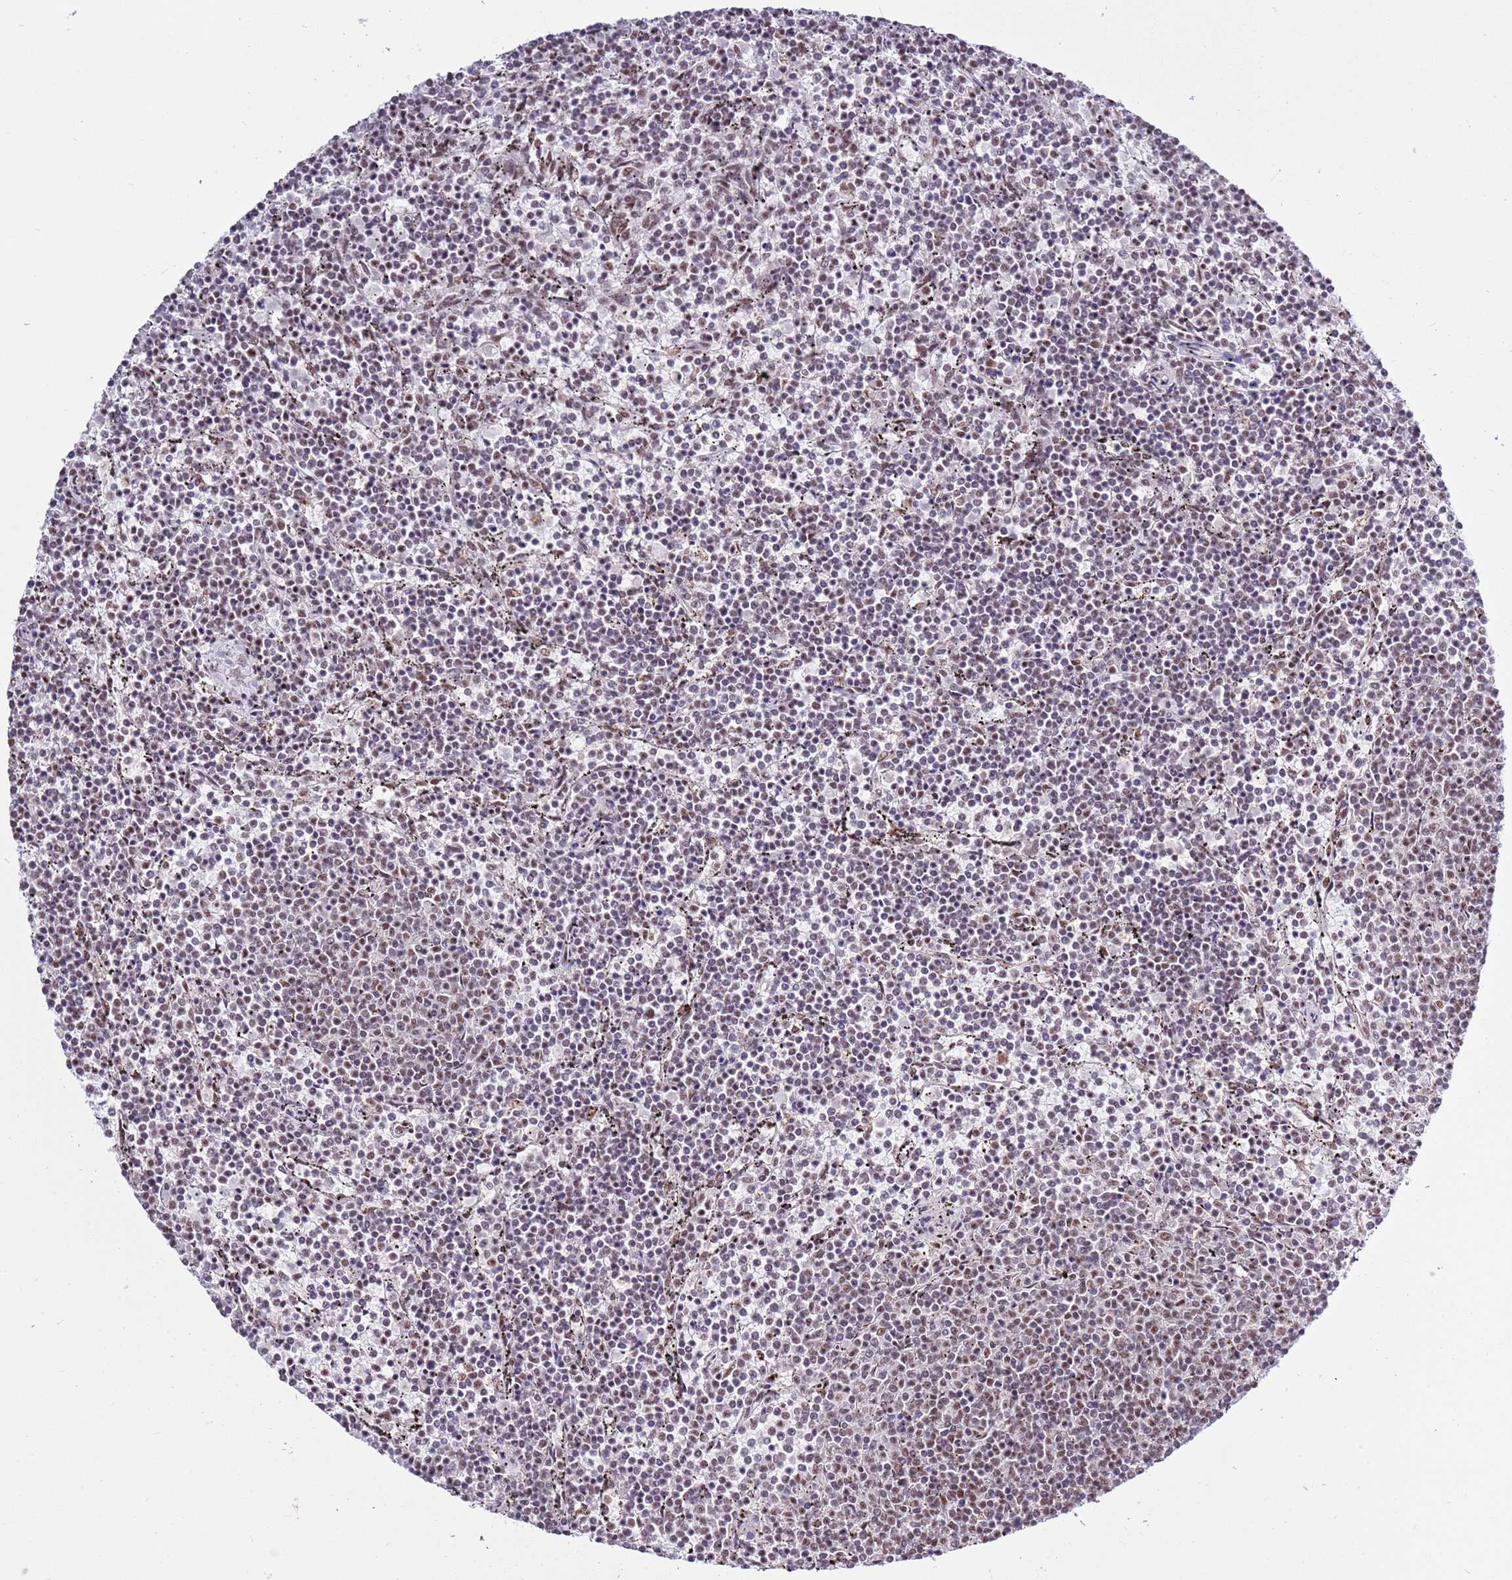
{"staining": {"intensity": "weak", "quantity": "25%-75%", "location": "nuclear"}, "tissue": "lymphoma", "cell_type": "Tumor cells", "image_type": "cancer", "snomed": [{"axis": "morphology", "description": "Malignant lymphoma, non-Hodgkin's type, Low grade"}, {"axis": "topography", "description": "Spleen"}], "caption": "The photomicrograph reveals a brown stain indicating the presence of a protein in the nuclear of tumor cells in lymphoma. Immunohistochemistry stains the protein in brown and the nuclei are stained blue.", "gene": "AKAP8L", "patient": {"sex": "female", "age": 50}}